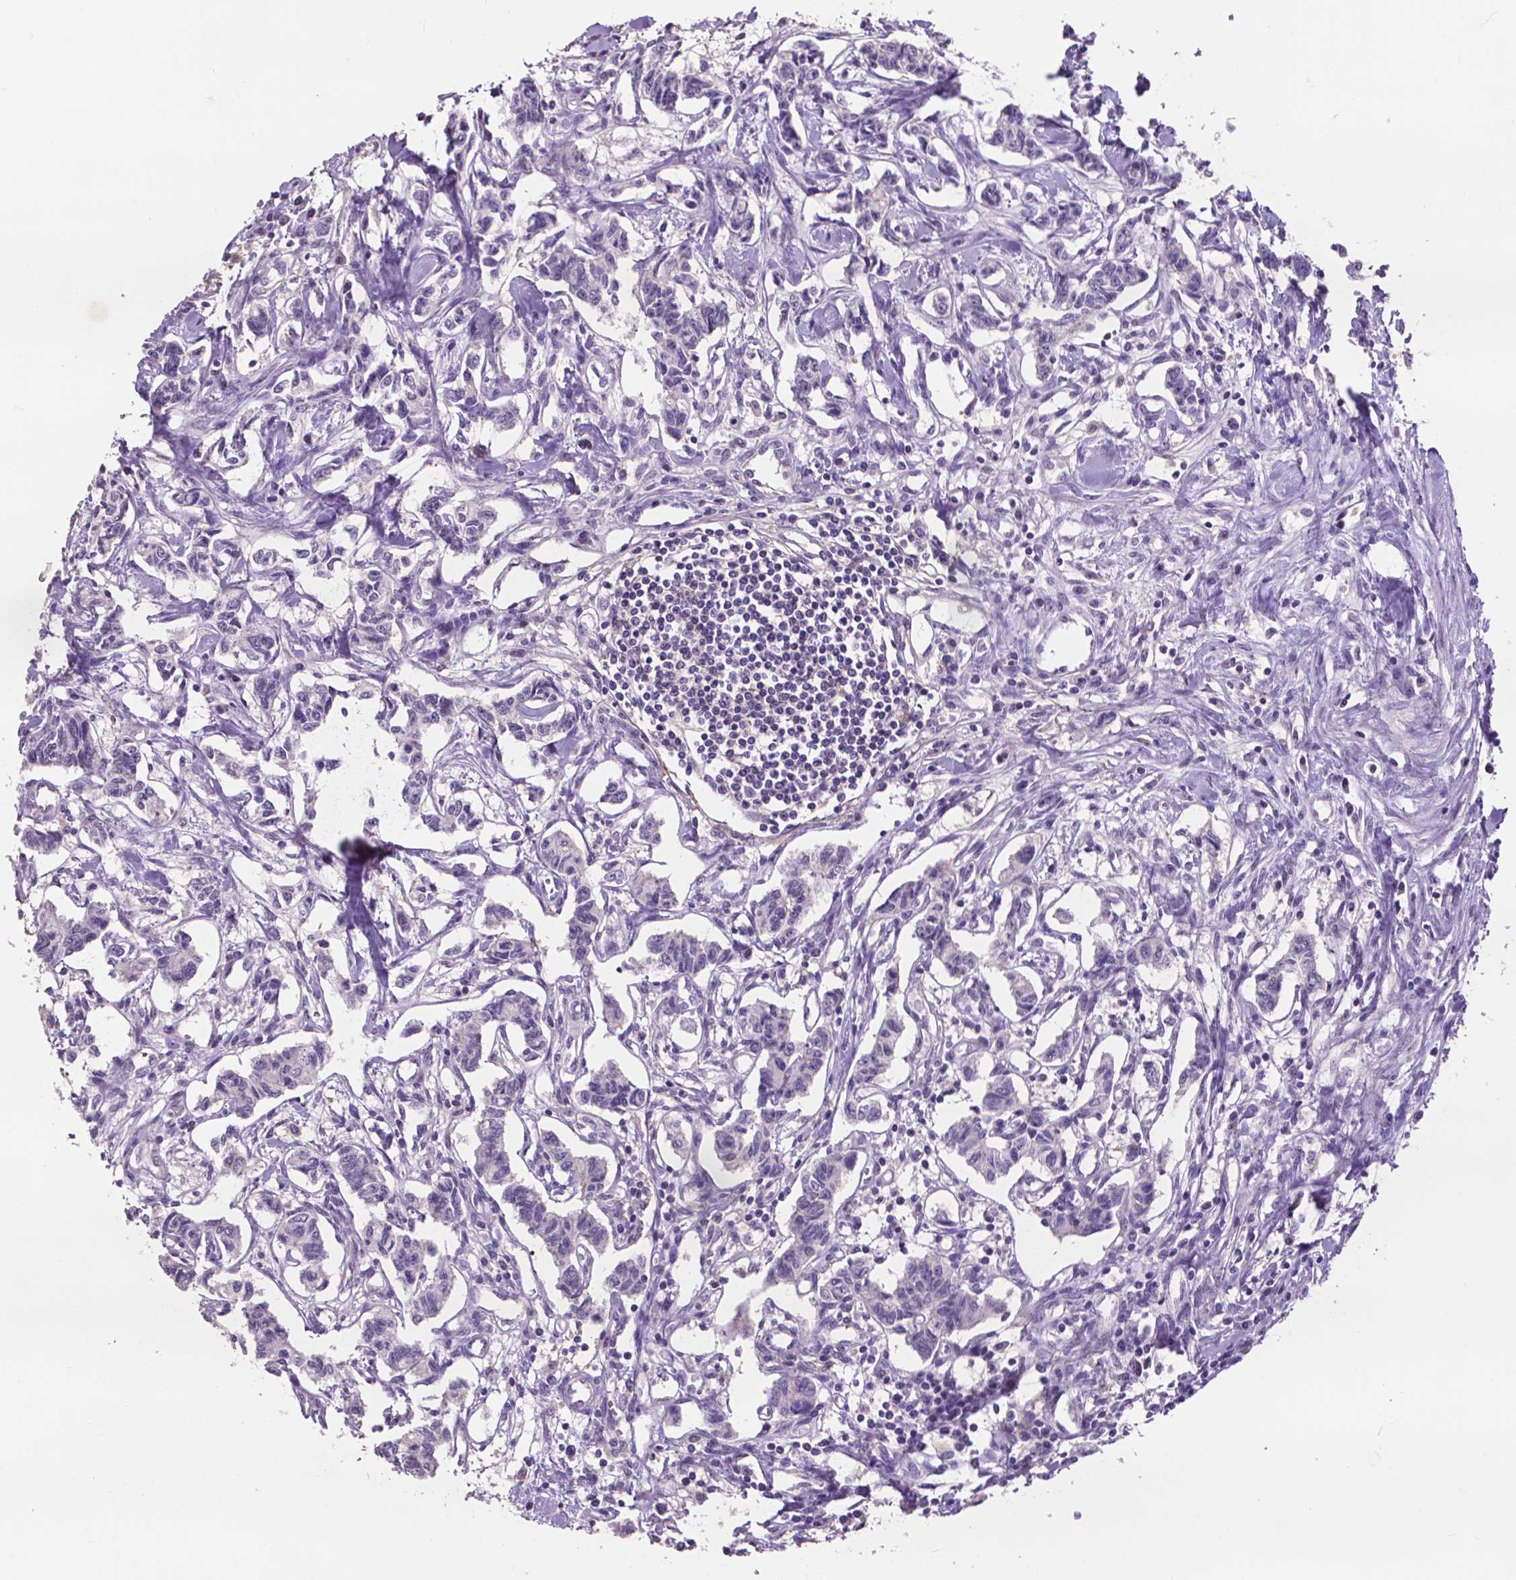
{"staining": {"intensity": "negative", "quantity": "none", "location": "none"}, "tissue": "carcinoid", "cell_type": "Tumor cells", "image_type": "cancer", "snomed": [{"axis": "morphology", "description": "Carcinoid, malignant, NOS"}, {"axis": "topography", "description": "Kidney"}], "caption": "Human carcinoid stained for a protein using IHC reveals no staining in tumor cells.", "gene": "PLSCR1", "patient": {"sex": "female", "age": 41}}